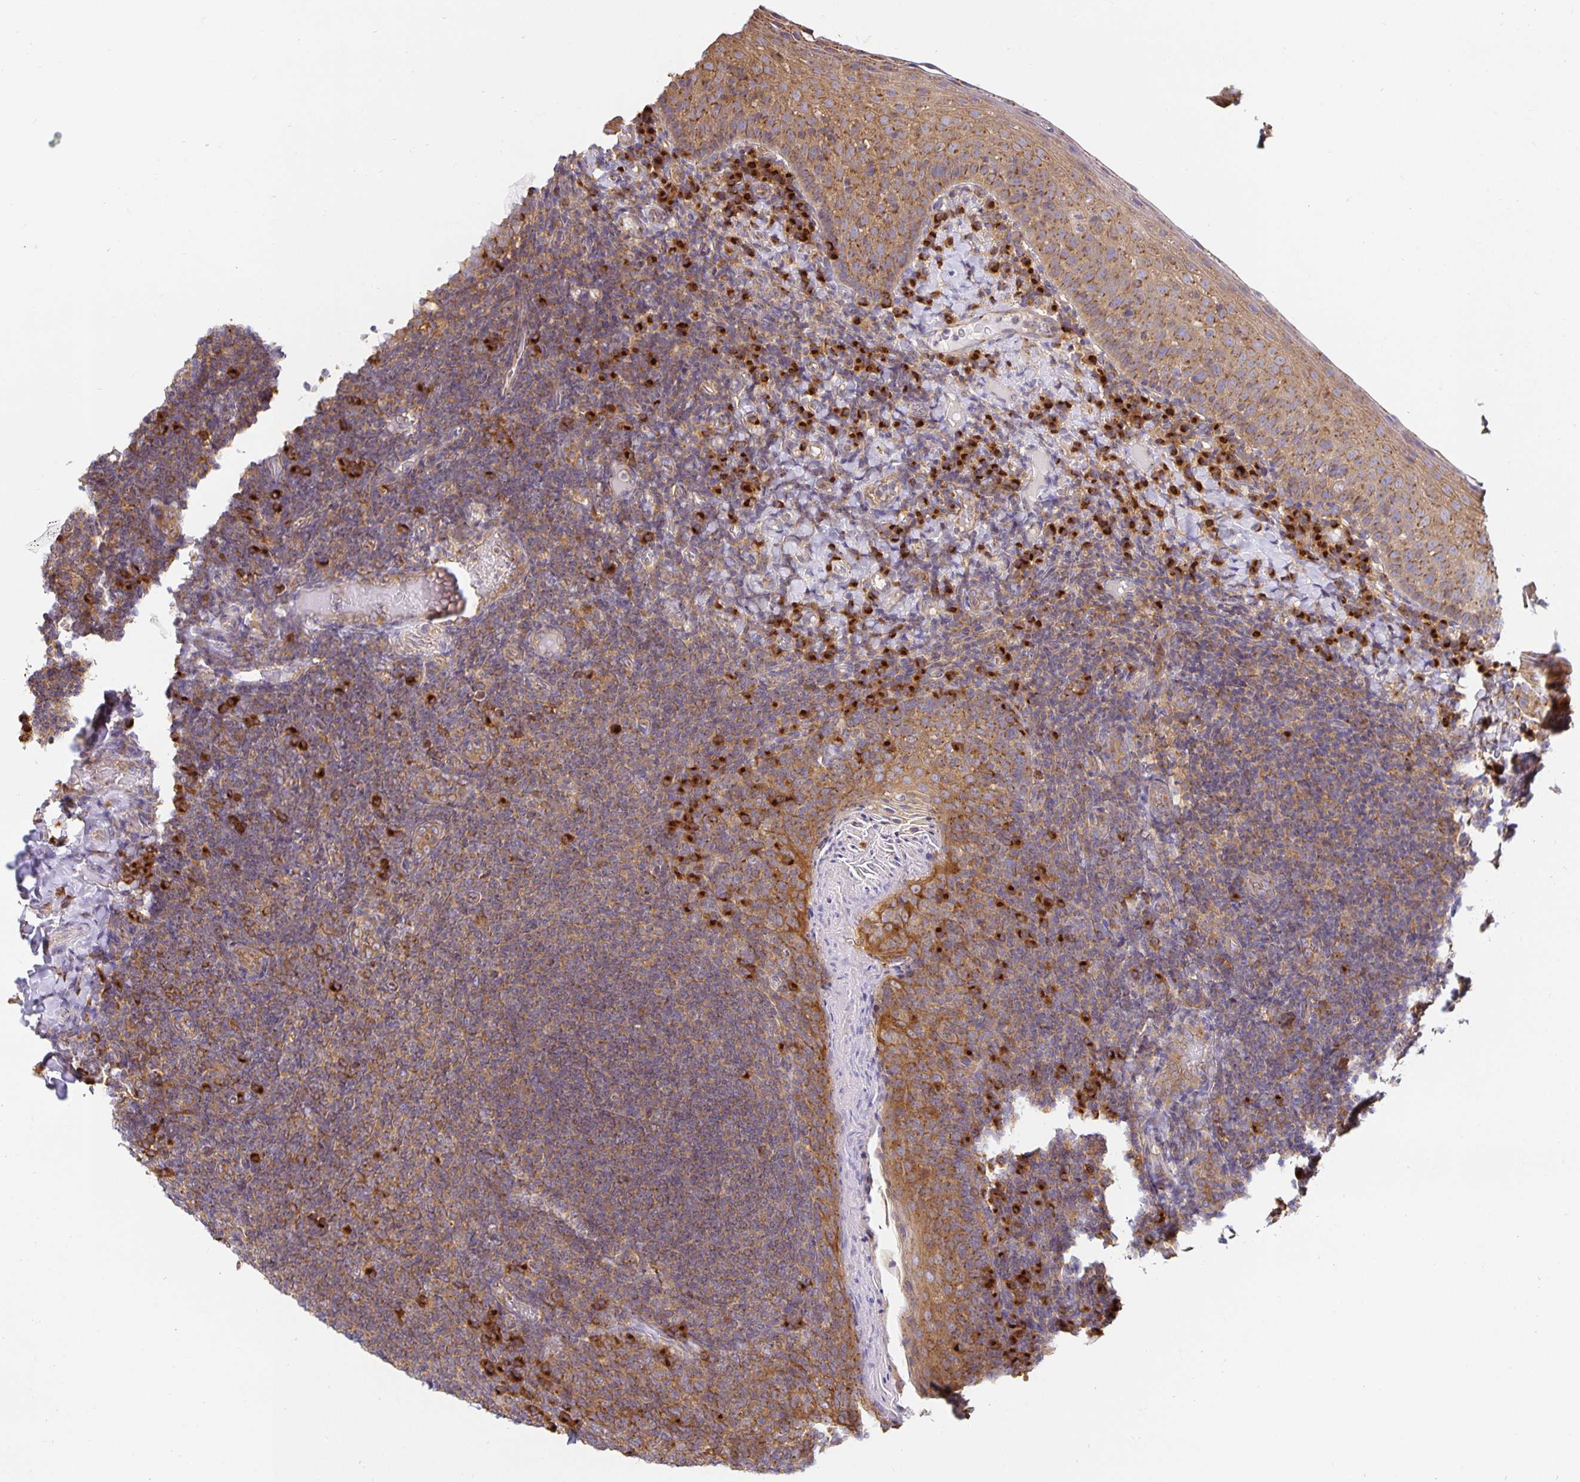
{"staining": {"intensity": "moderate", "quantity": ">75%", "location": "cytoplasmic/membranous"}, "tissue": "tonsil", "cell_type": "Germinal center cells", "image_type": "normal", "snomed": [{"axis": "morphology", "description": "Normal tissue, NOS"}, {"axis": "topography", "description": "Tonsil"}], "caption": "Germinal center cells display moderate cytoplasmic/membranous expression in approximately >75% of cells in unremarkable tonsil.", "gene": "USO1", "patient": {"sex": "female", "age": 10}}